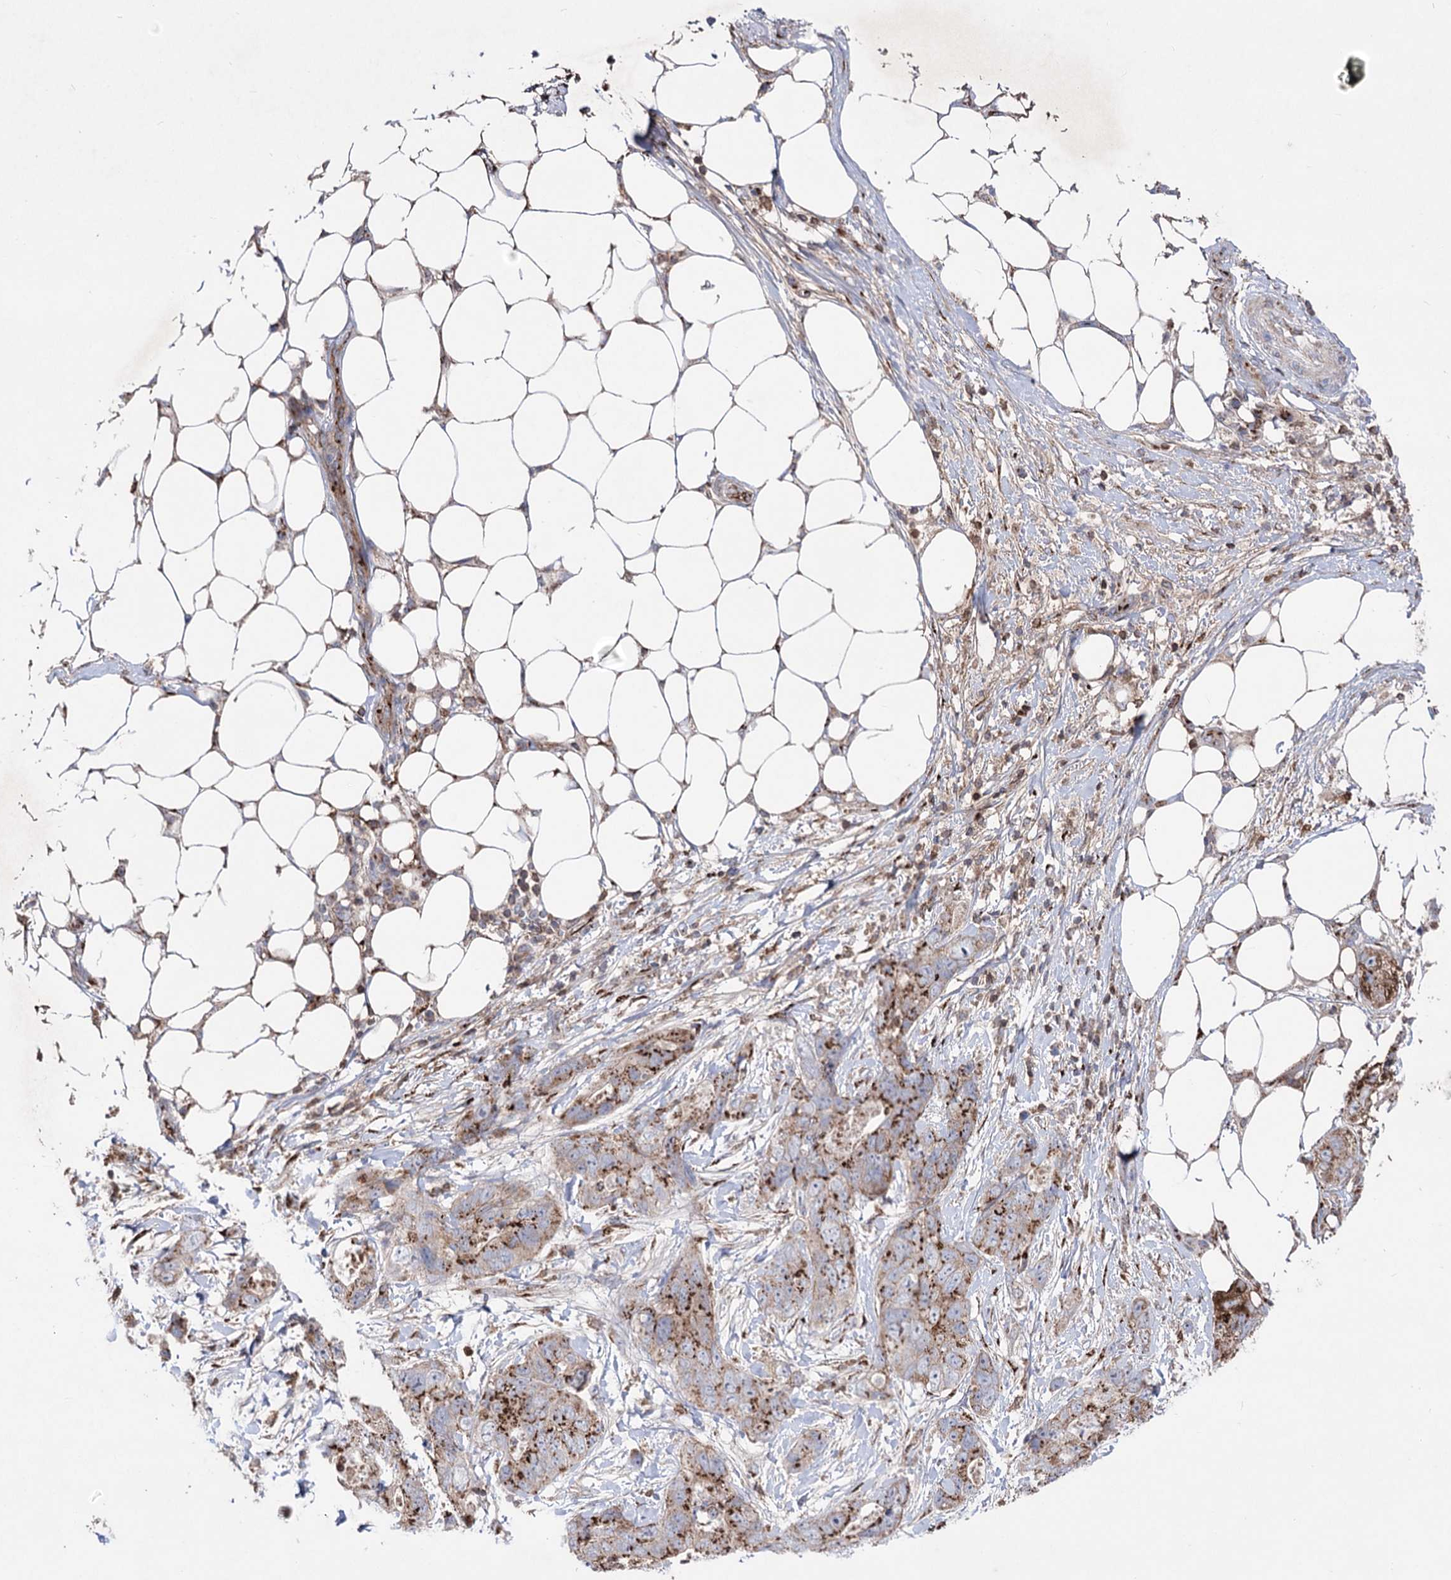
{"staining": {"intensity": "strong", "quantity": ">75%", "location": "cytoplasmic/membranous"}, "tissue": "stomach cancer", "cell_type": "Tumor cells", "image_type": "cancer", "snomed": [{"axis": "morphology", "description": "Adenocarcinoma, NOS"}, {"axis": "topography", "description": "Stomach"}], "caption": "Tumor cells reveal high levels of strong cytoplasmic/membranous positivity in approximately >75% of cells in adenocarcinoma (stomach). (Stains: DAB in brown, nuclei in blue, Microscopy: brightfield microscopy at high magnification).", "gene": "ARHGAP20", "patient": {"sex": "female", "age": 89}}